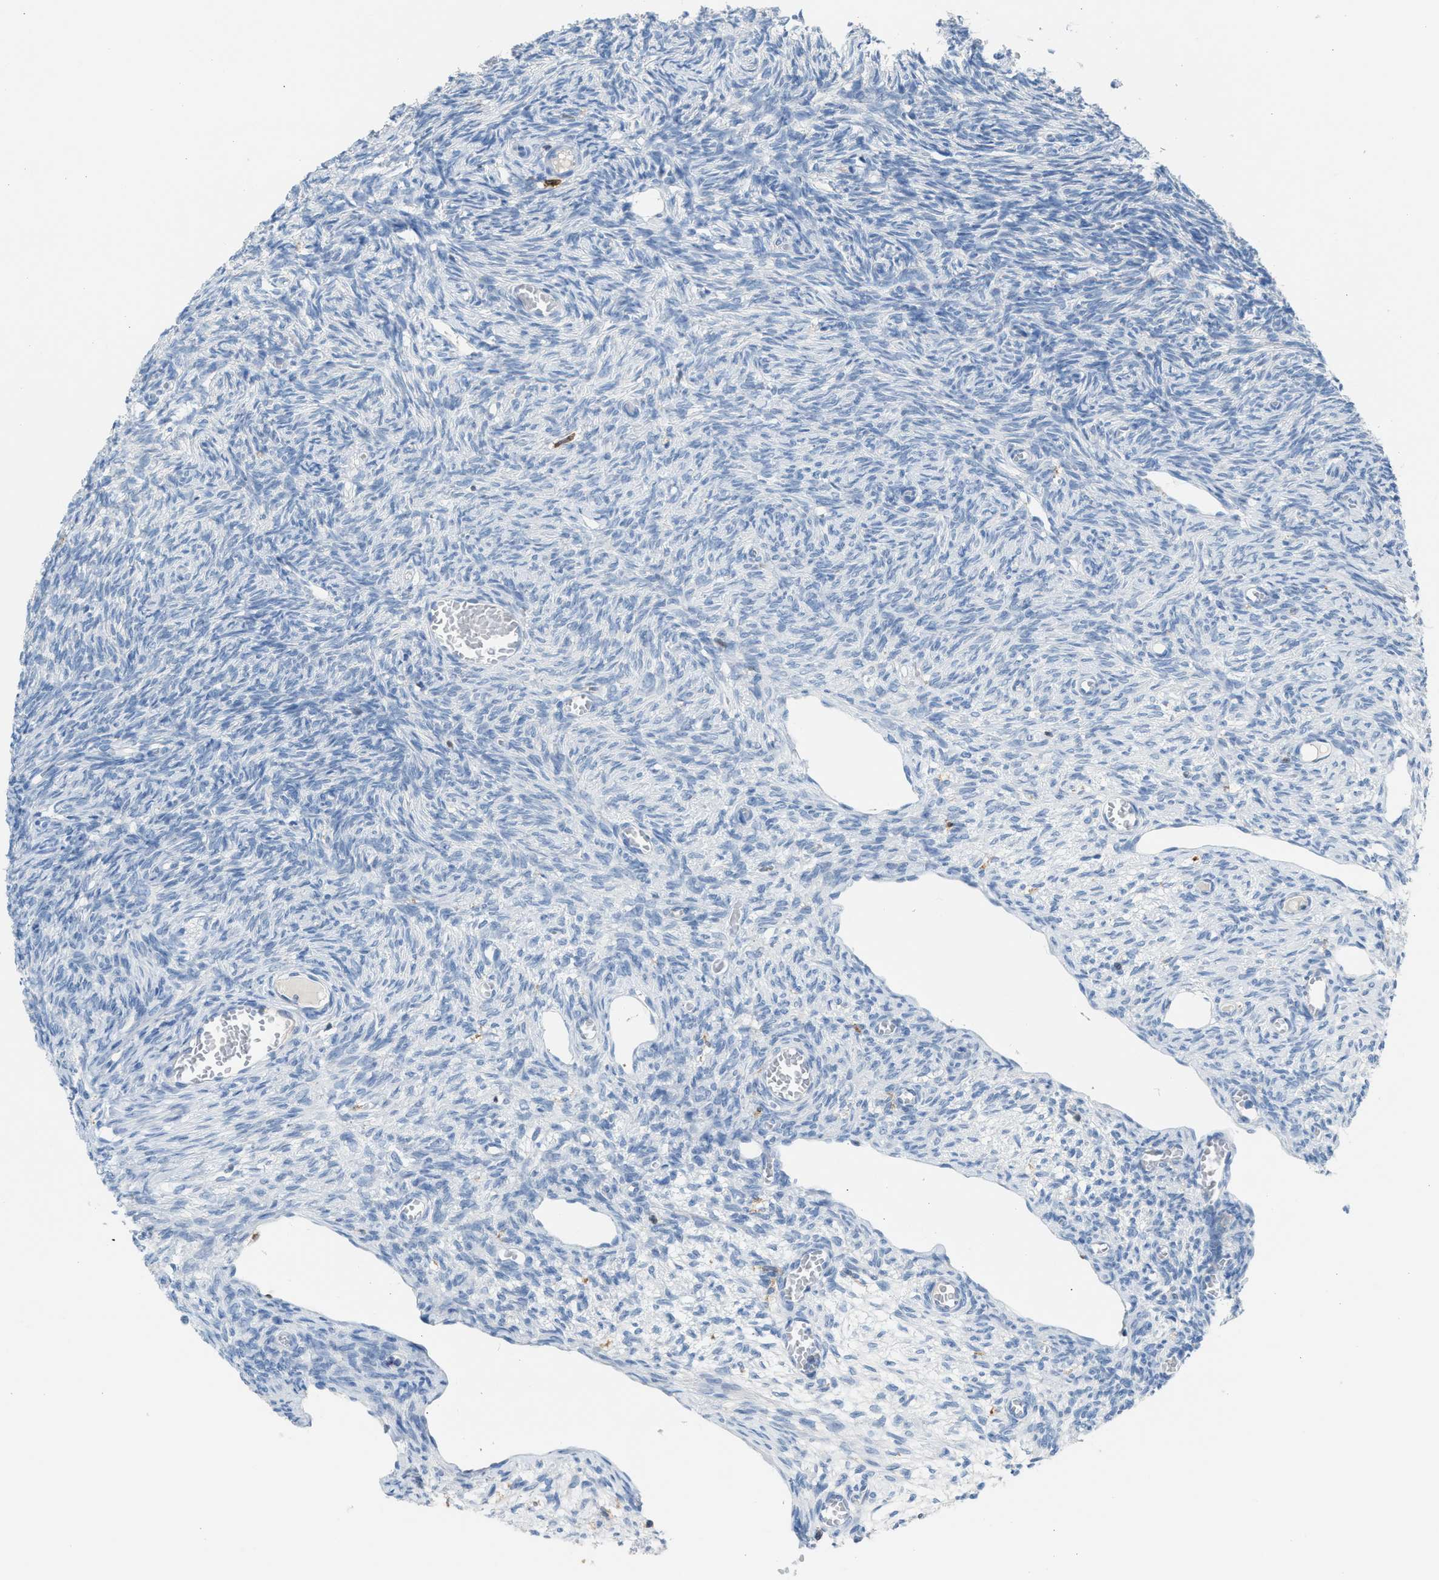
{"staining": {"intensity": "negative", "quantity": "none", "location": "none"}, "tissue": "ovary", "cell_type": "Ovarian stroma cells", "image_type": "normal", "snomed": [{"axis": "morphology", "description": "Normal tissue, NOS"}, {"axis": "topography", "description": "Ovary"}], "caption": "An IHC micrograph of unremarkable ovary is shown. There is no staining in ovarian stroma cells of ovary. The staining was performed using DAB (3,3'-diaminobenzidine) to visualize the protein expression in brown, while the nuclei were stained in blue with hematoxylin (Magnification: 20x).", "gene": "CLEC10A", "patient": {"sex": "female", "age": 27}}